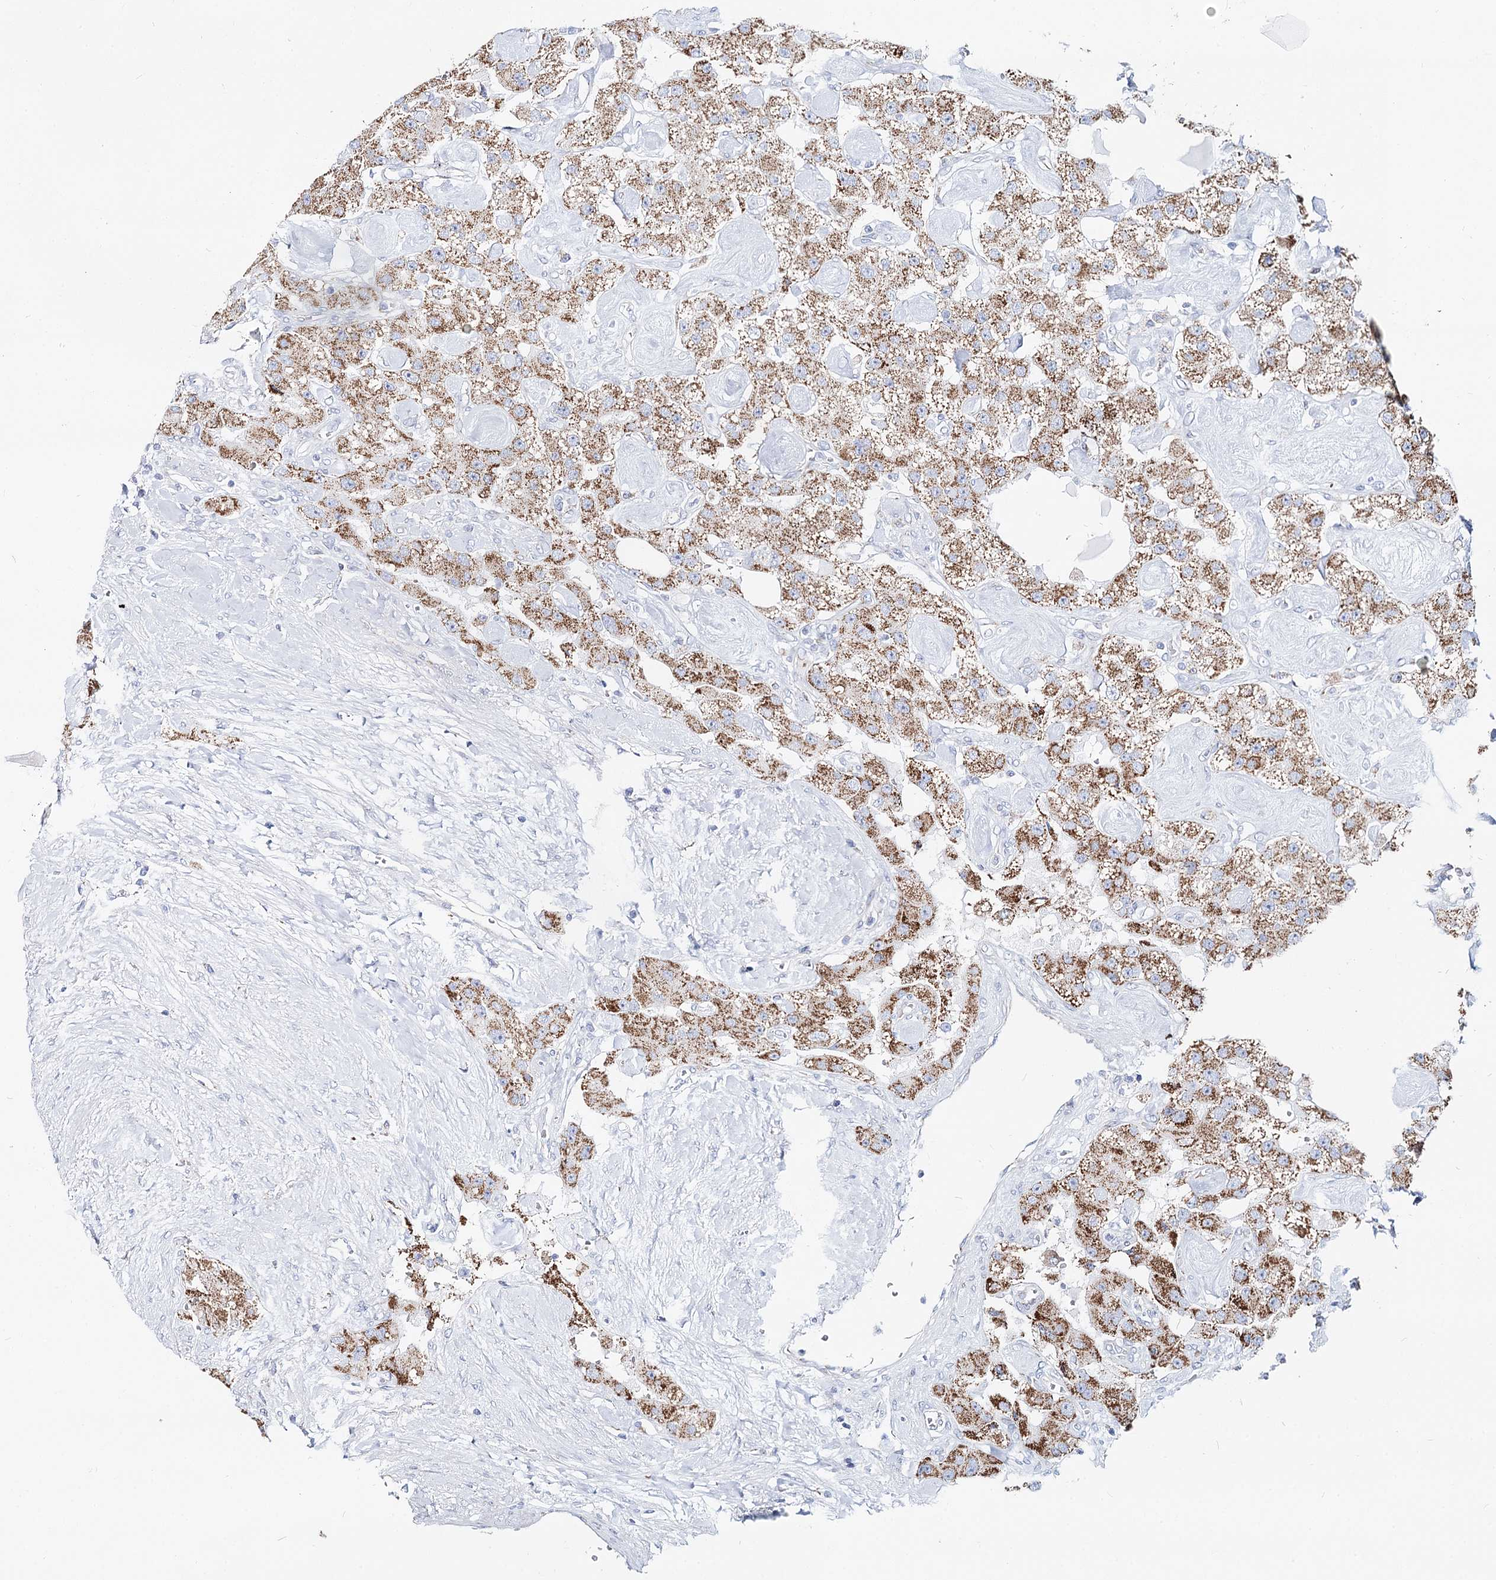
{"staining": {"intensity": "moderate", "quantity": ">75%", "location": "cytoplasmic/membranous"}, "tissue": "carcinoid", "cell_type": "Tumor cells", "image_type": "cancer", "snomed": [{"axis": "morphology", "description": "Carcinoid, malignant, NOS"}, {"axis": "topography", "description": "Pancreas"}], "caption": "Moderate cytoplasmic/membranous protein expression is identified in approximately >75% of tumor cells in malignant carcinoid.", "gene": "MCCC2", "patient": {"sex": "male", "age": 41}}